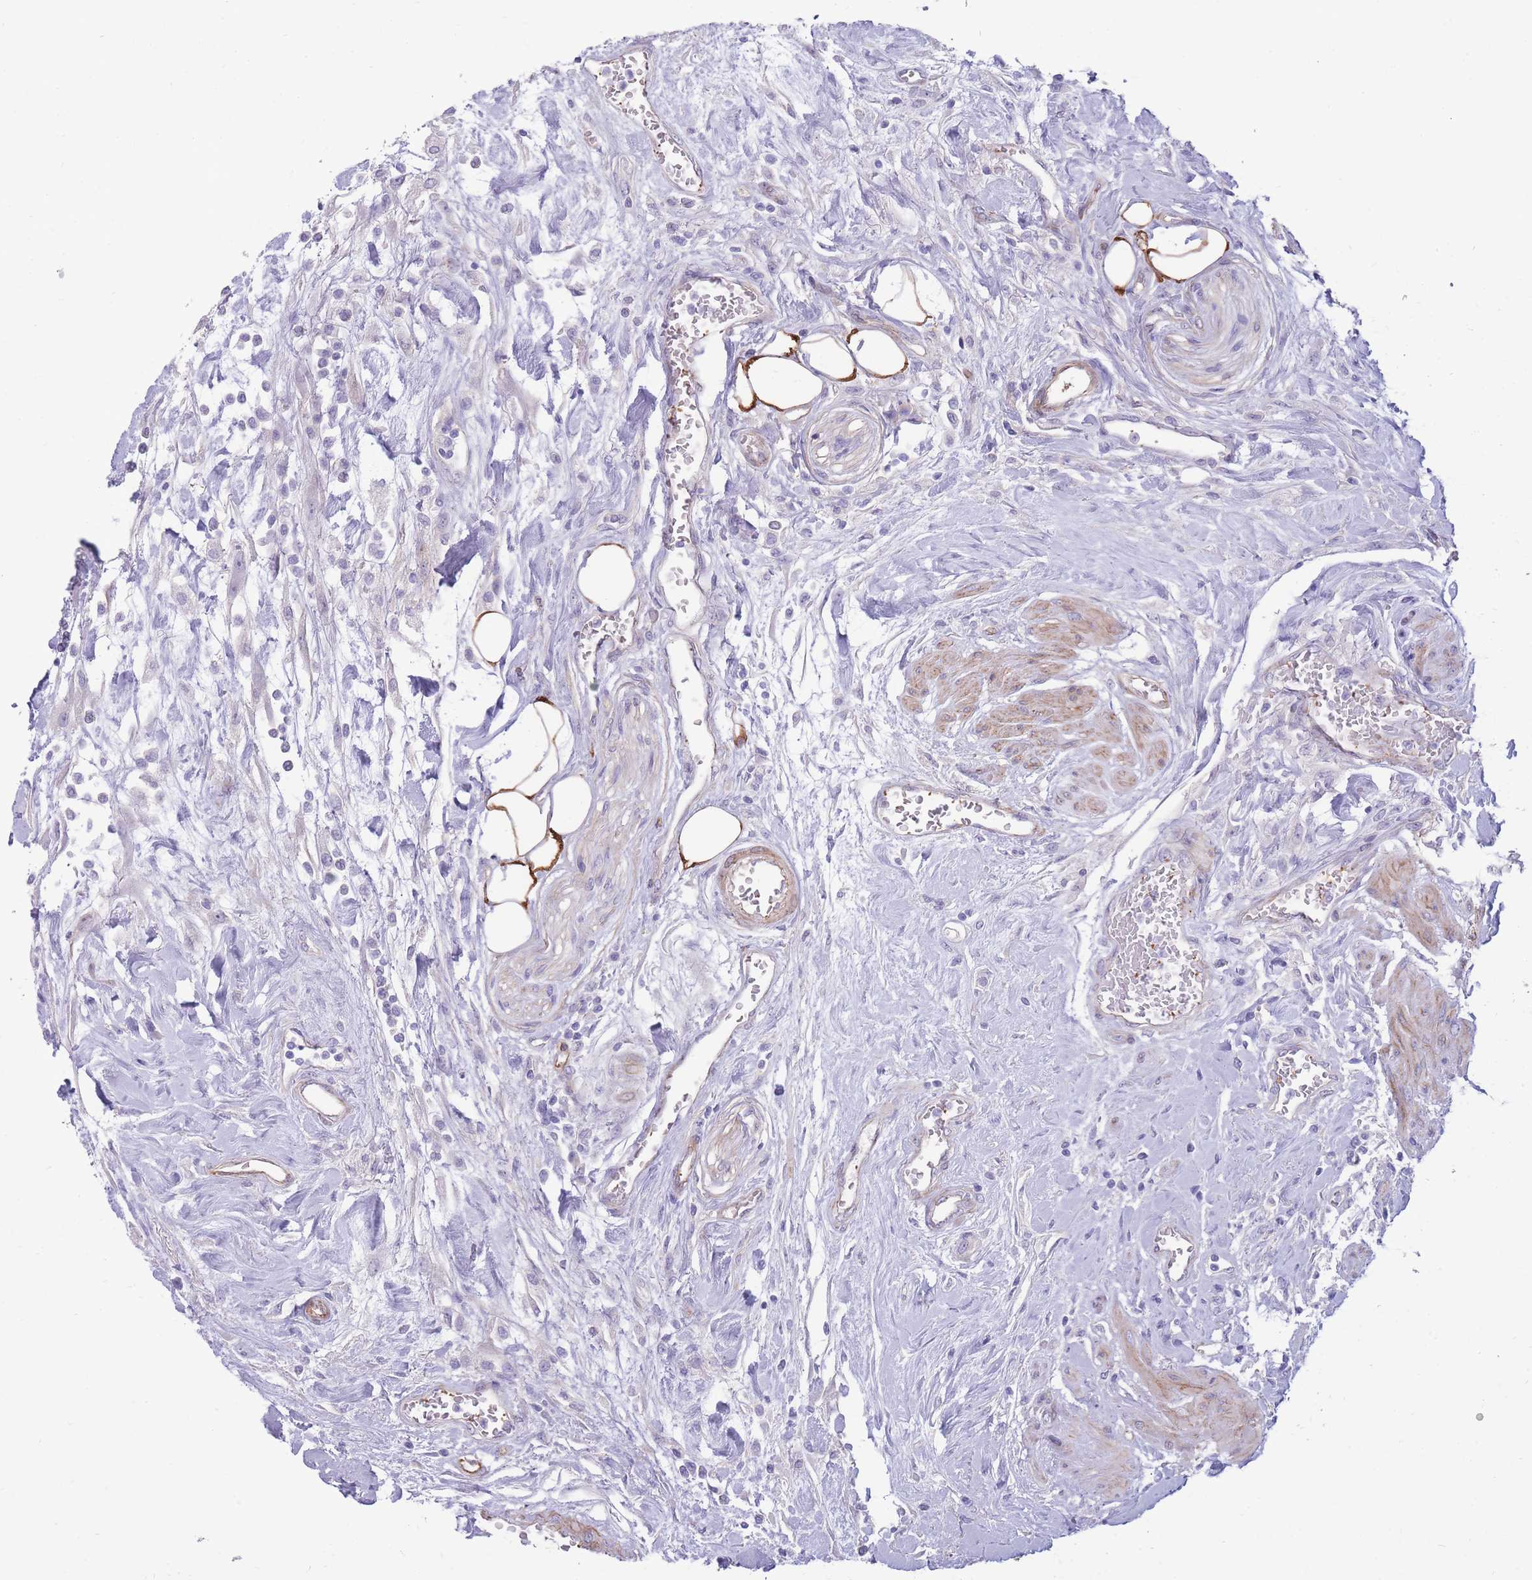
{"staining": {"intensity": "strong", "quantity": "<25%", "location": "cytoplasmic/membranous"}, "tissue": "urothelial cancer", "cell_type": "Tumor cells", "image_type": "cancer", "snomed": [{"axis": "morphology", "description": "Urothelial carcinoma, High grade"}, {"axis": "topography", "description": "Urinary bladder"}], "caption": "Brown immunohistochemical staining in urothelial carcinoma (high-grade) reveals strong cytoplasmic/membranous staining in approximately <25% of tumor cells.", "gene": "RGS11", "patient": {"sex": "female", "age": 79}}